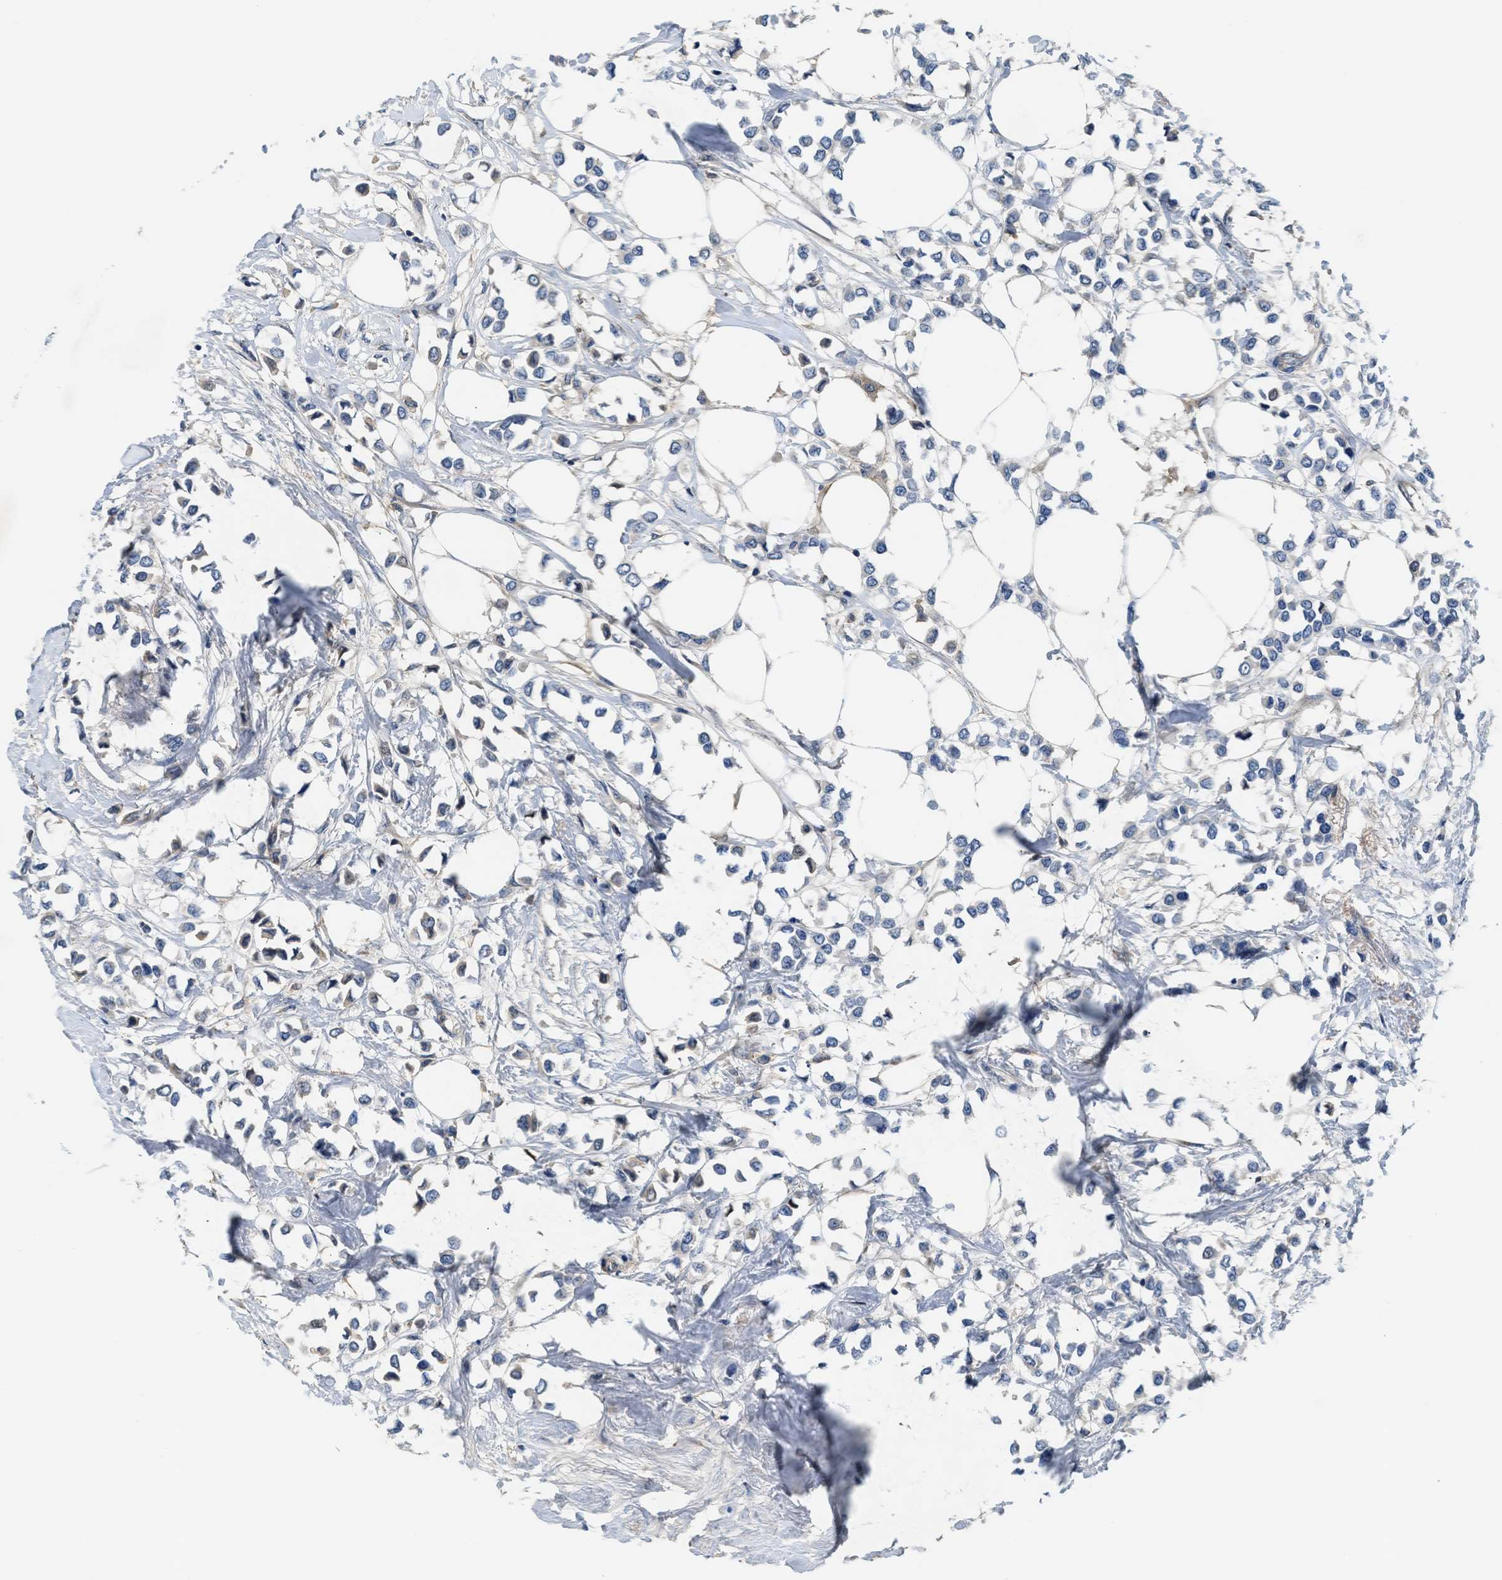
{"staining": {"intensity": "weak", "quantity": "<25%", "location": "cytoplasmic/membranous"}, "tissue": "breast cancer", "cell_type": "Tumor cells", "image_type": "cancer", "snomed": [{"axis": "morphology", "description": "Lobular carcinoma"}, {"axis": "topography", "description": "Breast"}], "caption": "DAB immunohistochemical staining of human lobular carcinoma (breast) exhibits no significant staining in tumor cells.", "gene": "RWDD2B", "patient": {"sex": "female", "age": 51}}